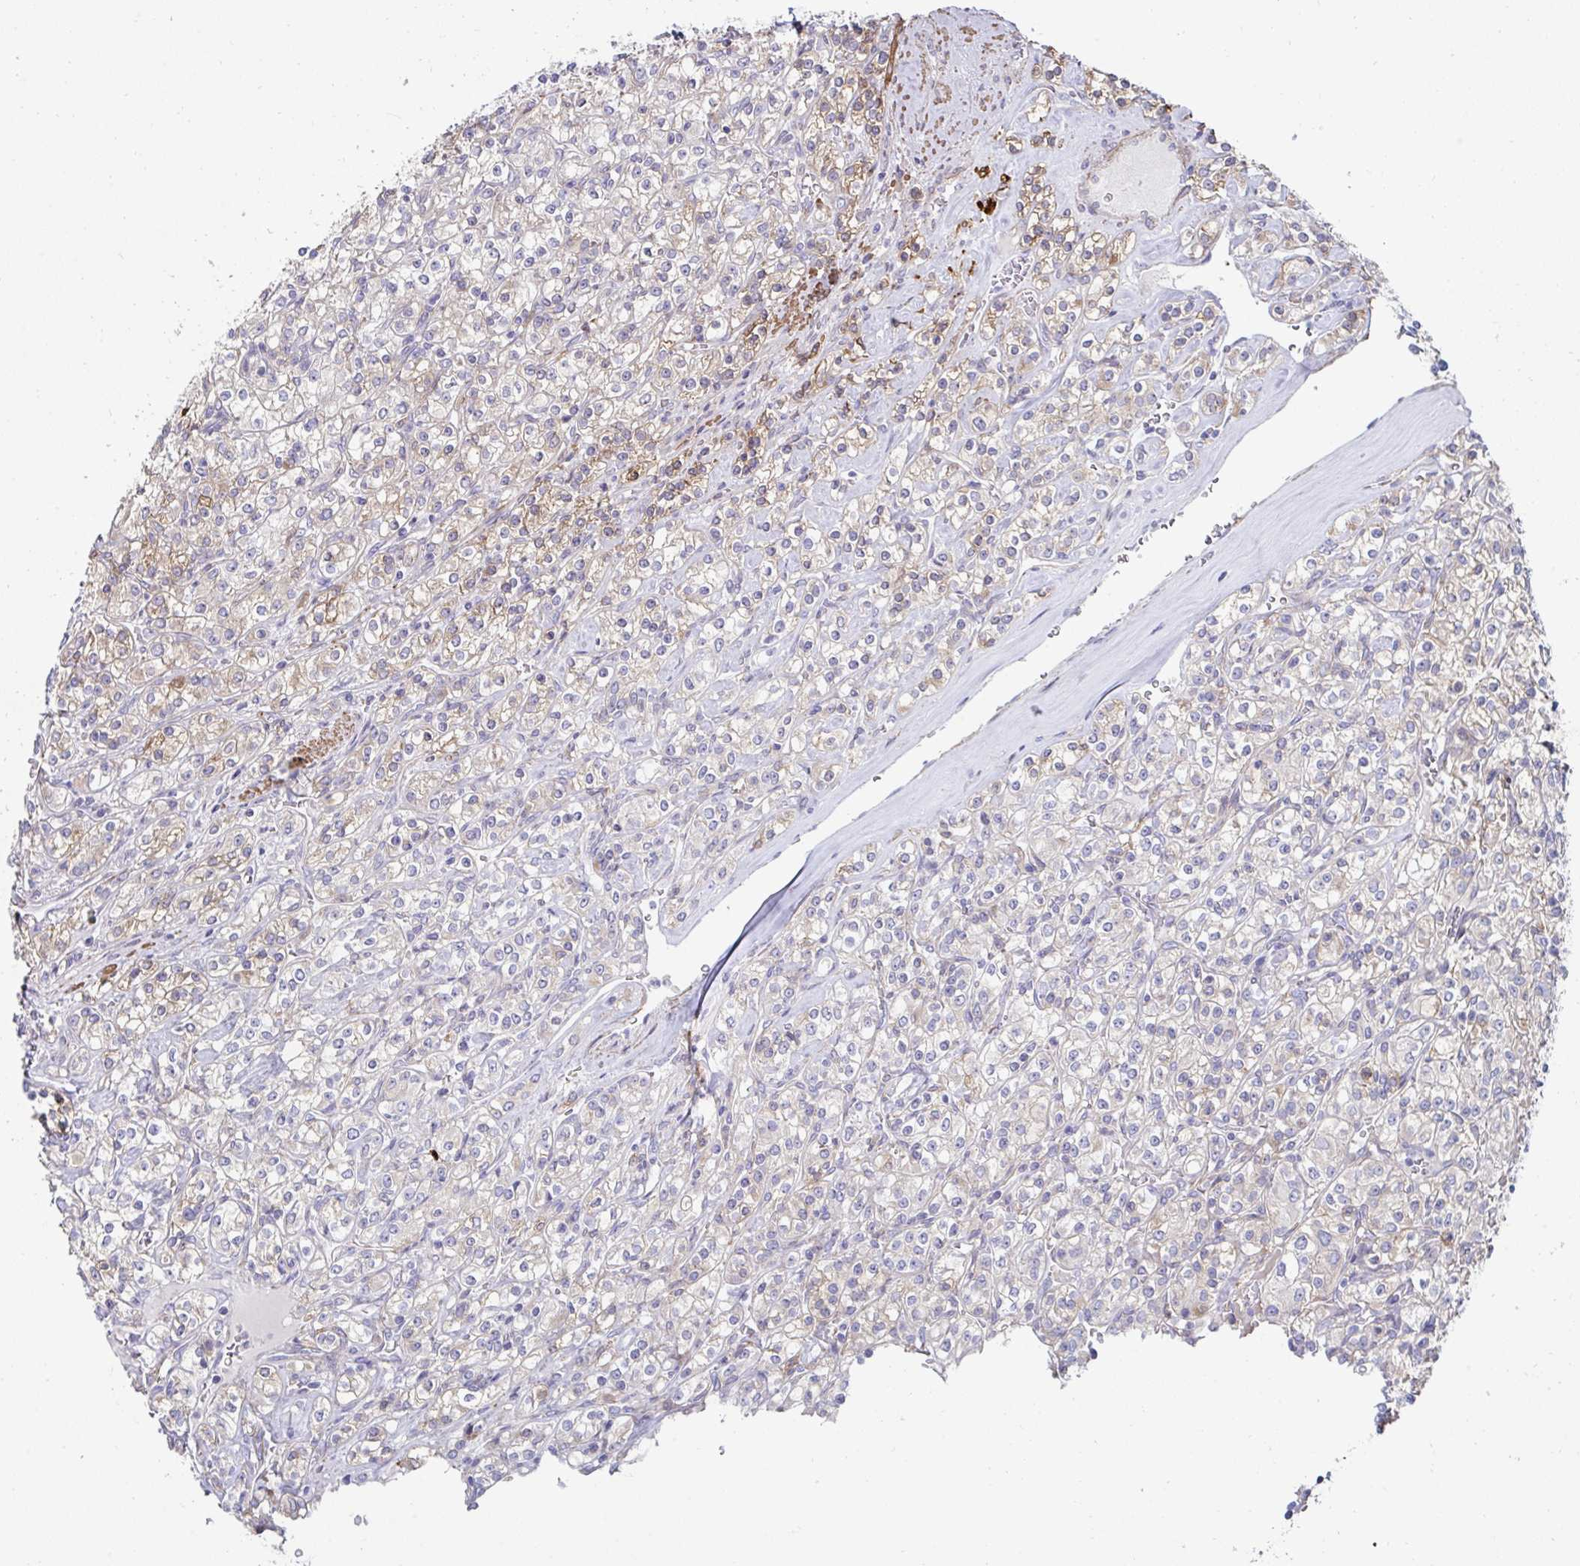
{"staining": {"intensity": "weak", "quantity": "25%-75%", "location": "cytoplasmic/membranous"}, "tissue": "renal cancer", "cell_type": "Tumor cells", "image_type": "cancer", "snomed": [{"axis": "morphology", "description": "Adenocarcinoma, NOS"}, {"axis": "topography", "description": "Kidney"}], "caption": "A micrograph of renal cancer stained for a protein shows weak cytoplasmic/membranous brown staining in tumor cells. The staining was performed using DAB (3,3'-diaminobenzidine), with brown indicating positive protein expression. Nuclei are stained blue with hematoxylin.", "gene": "FBXL13", "patient": {"sex": "male", "age": 77}}